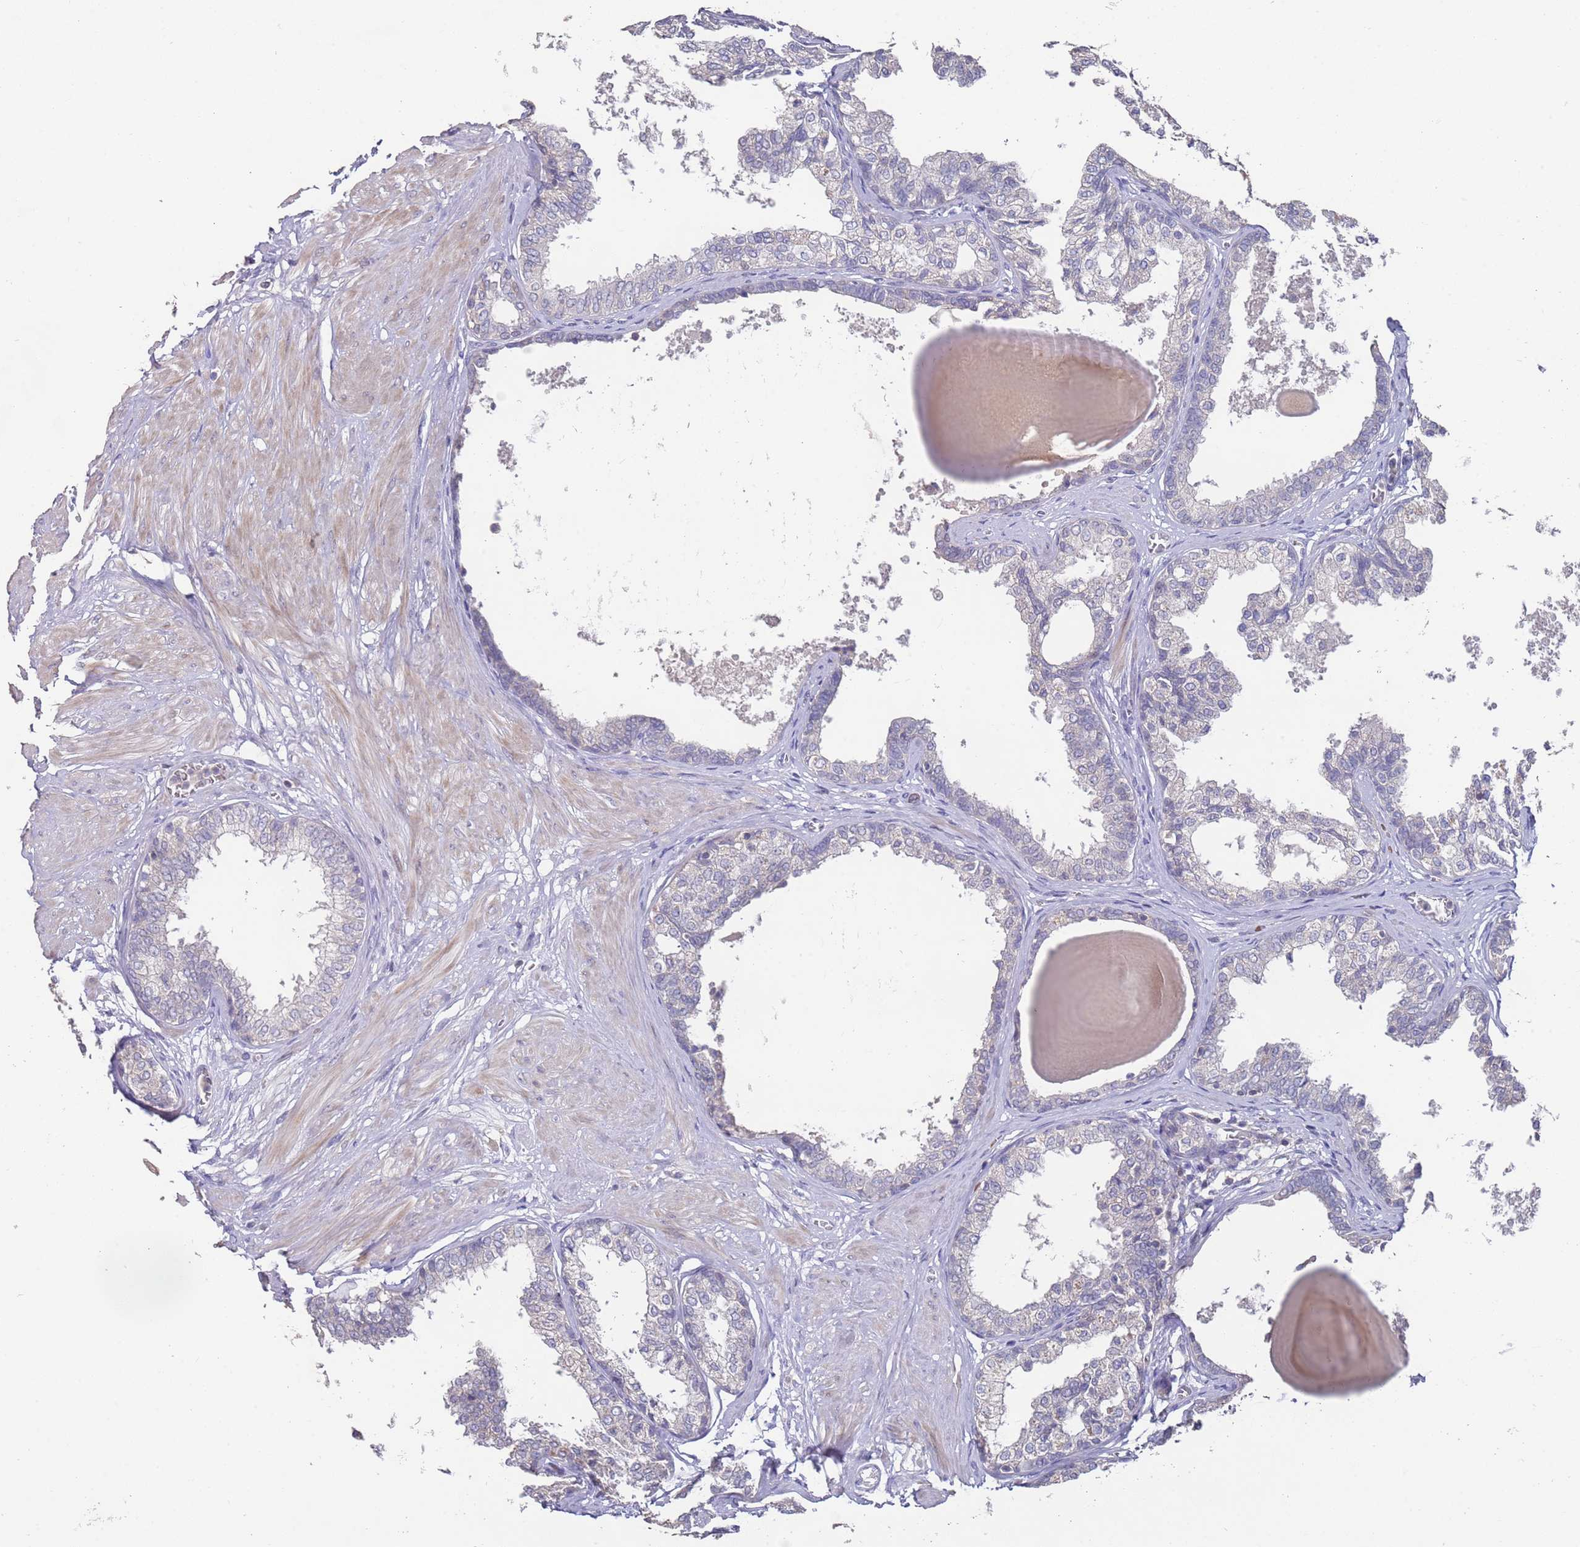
{"staining": {"intensity": "negative", "quantity": "none", "location": "none"}, "tissue": "prostate", "cell_type": "Glandular cells", "image_type": "normal", "snomed": [{"axis": "morphology", "description": "Normal tissue, NOS"}, {"axis": "topography", "description": "Prostate"}], "caption": "Prostate was stained to show a protein in brown. There is no significant expression in glandular cells. (DAB immunohistochemistry (IHC), high magnification).", "gene": "LACC1", "patient": {"sex": "male", "age": 48}}